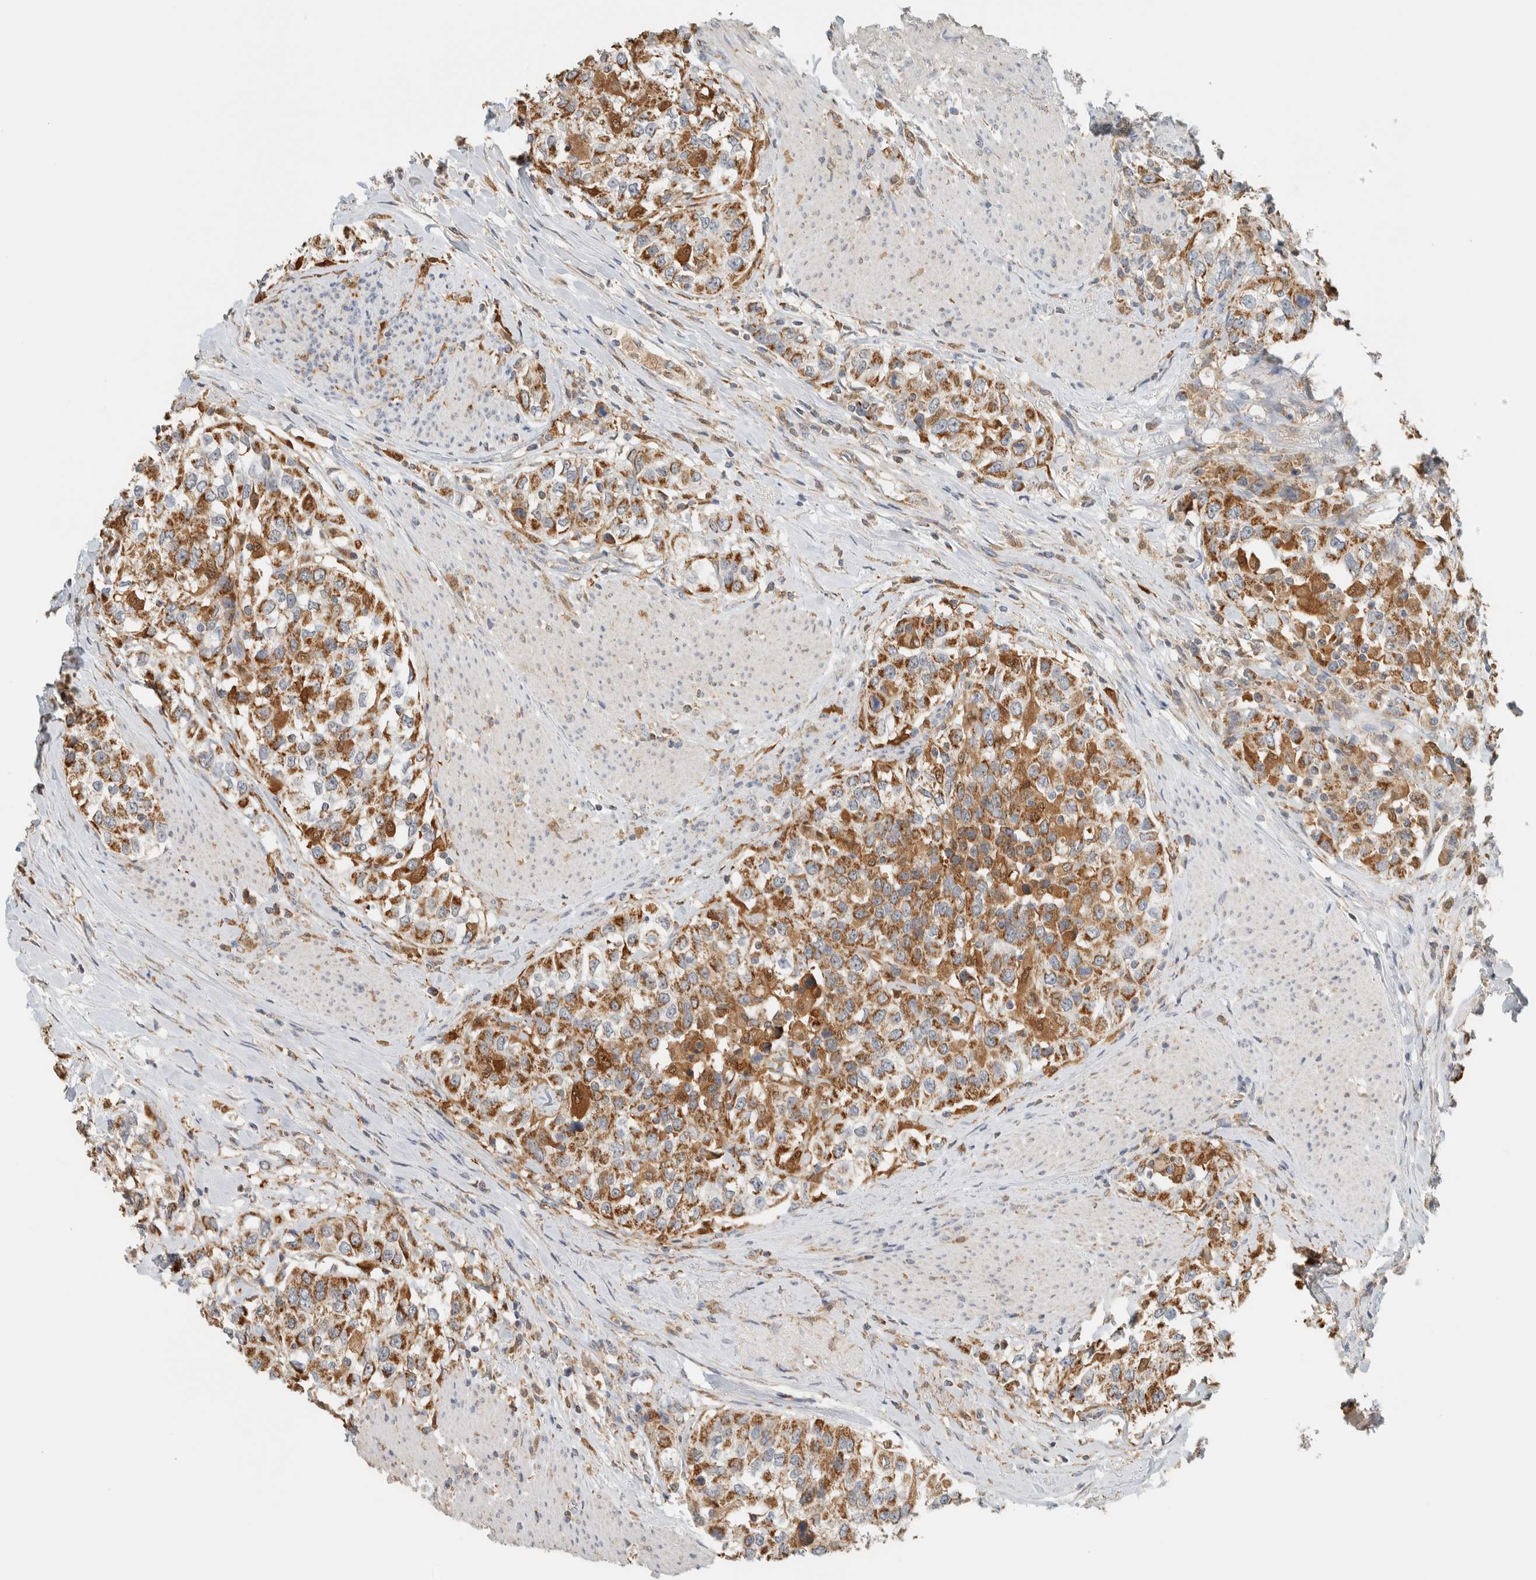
{"staining": {"intensity": "moderate", "quantity": ">75%", "location": "cytoplasmic/membranous"}, "tissue": "urothelial cancer", "cell_type": "Tumor cells", "image_type": "cancer", "snomed": [{"axis": "morphology", "description": "Urothelial carcinoma, High grade"}, {"axis": "topography", "description": "Urinary bladder"}], "caption": "Moderate cytoplasmic/membranous staining for a protein is present in approximately >75% of tumor cells of high-grade urothelial carcinoma using immunohistochemistry (IHC).", "gene": "CAPG", "patient": {"sex": "female", "age": 80}}